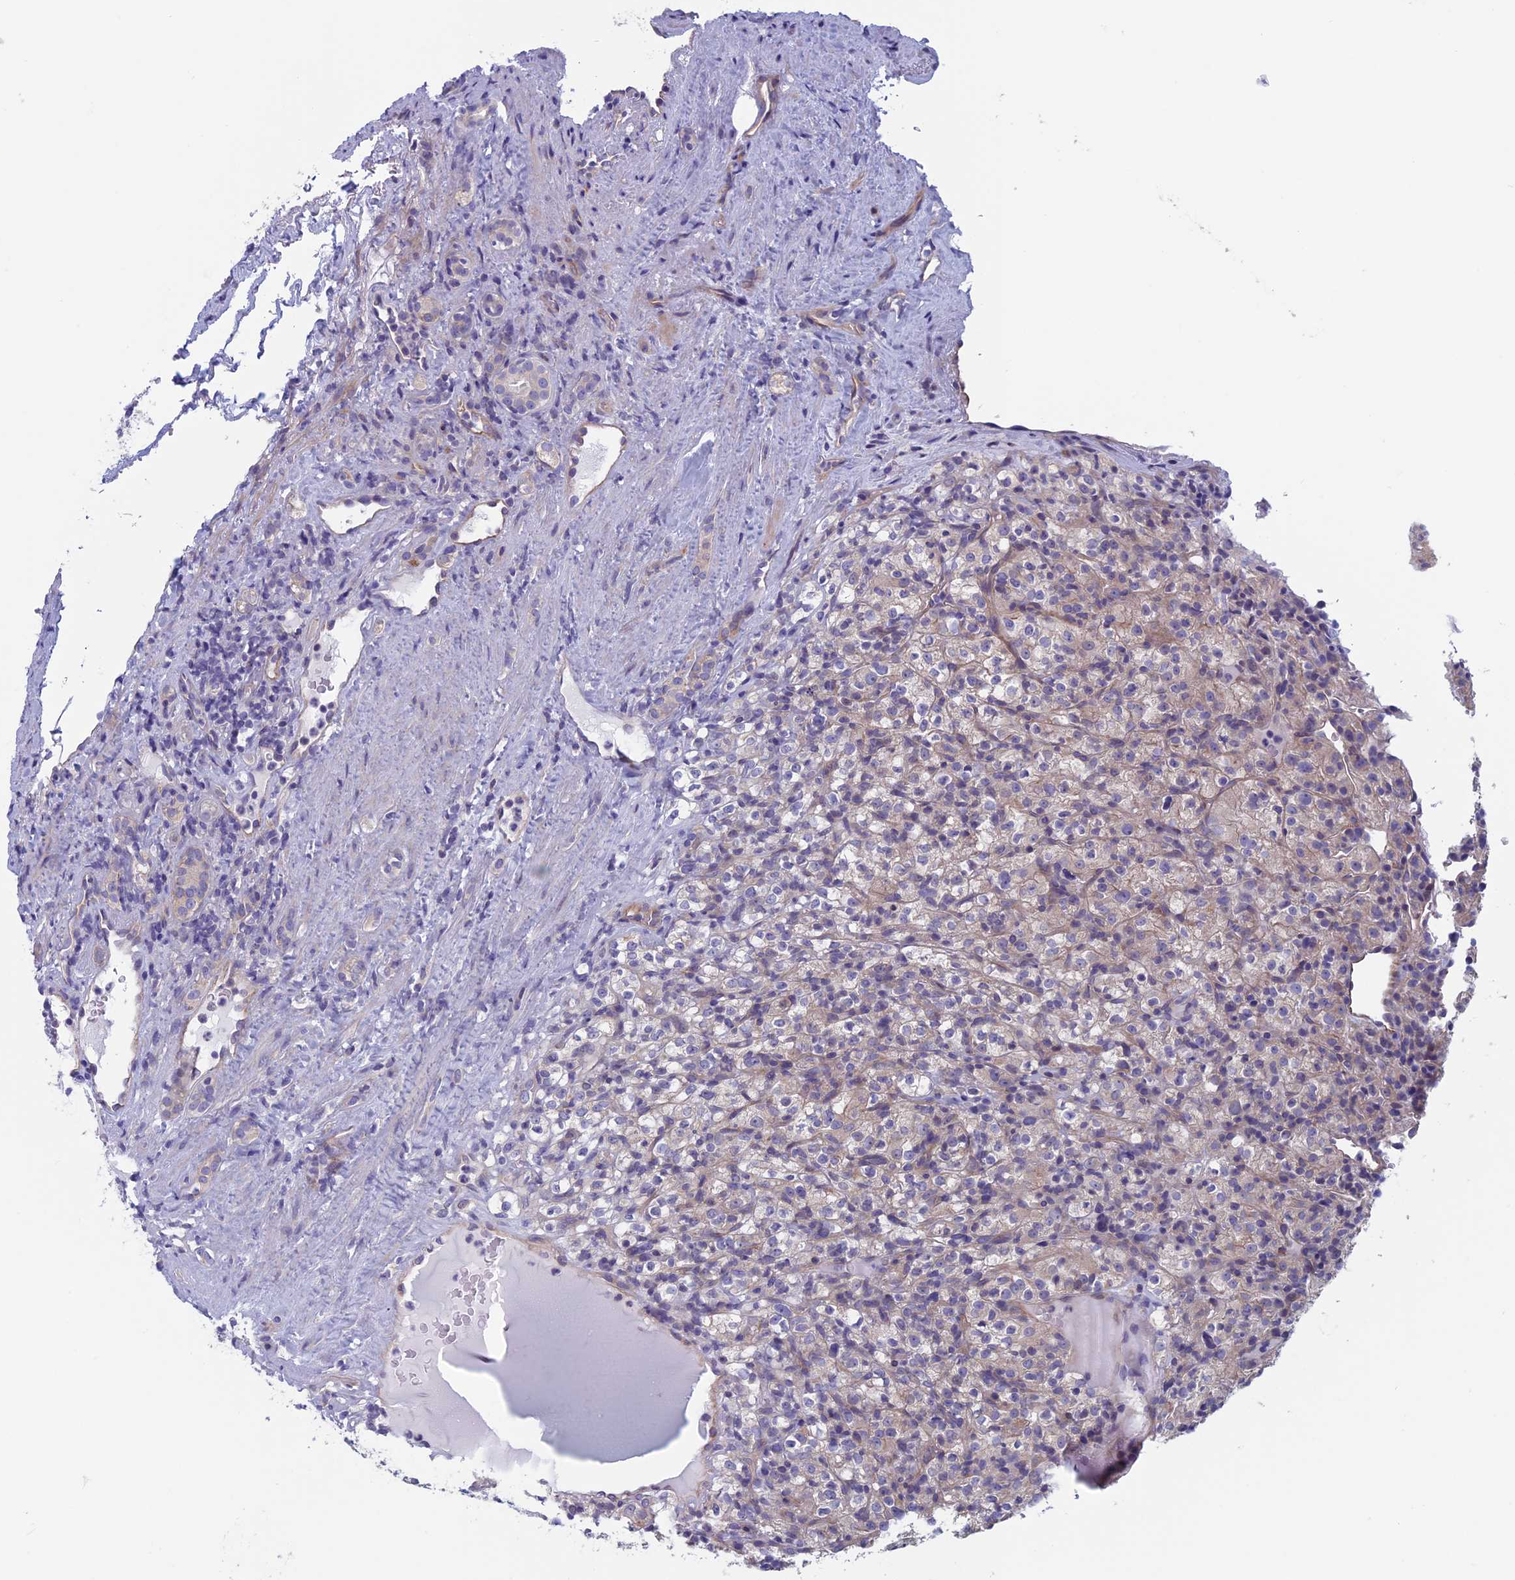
{"staining": {"intensity": "weak", "quantity": "25%-75%", "location": "cytoplasmic/membranous"}, "tissue": "renal cancer", "cell_type": "Tumor cells", "image_type": "cancer", "snomed": [{"axis": "morphology", "description": "Normal tissue, NOS"}, {"axis": "morphology", "description": "Adenocarcinoma, NOS"}, {"axis": "topography", "description": "Kidney"}], "caption": "Immunohistochemistry staining of renal cancer (adenocarcinoma), which shows low levels of weak cytoplasmic/membranous expression in about 25%-75% of tumor cells indicating weak cytoplasmic/membranous protein staining. The staining was performed using DAB (3,3'-diaminobenzidine) (brown) for protein detection and nuclei were counterstained in hematoxylin (blue).", "gene": "CNOT6L", "patient": {"sex": "female", "age": 72}}